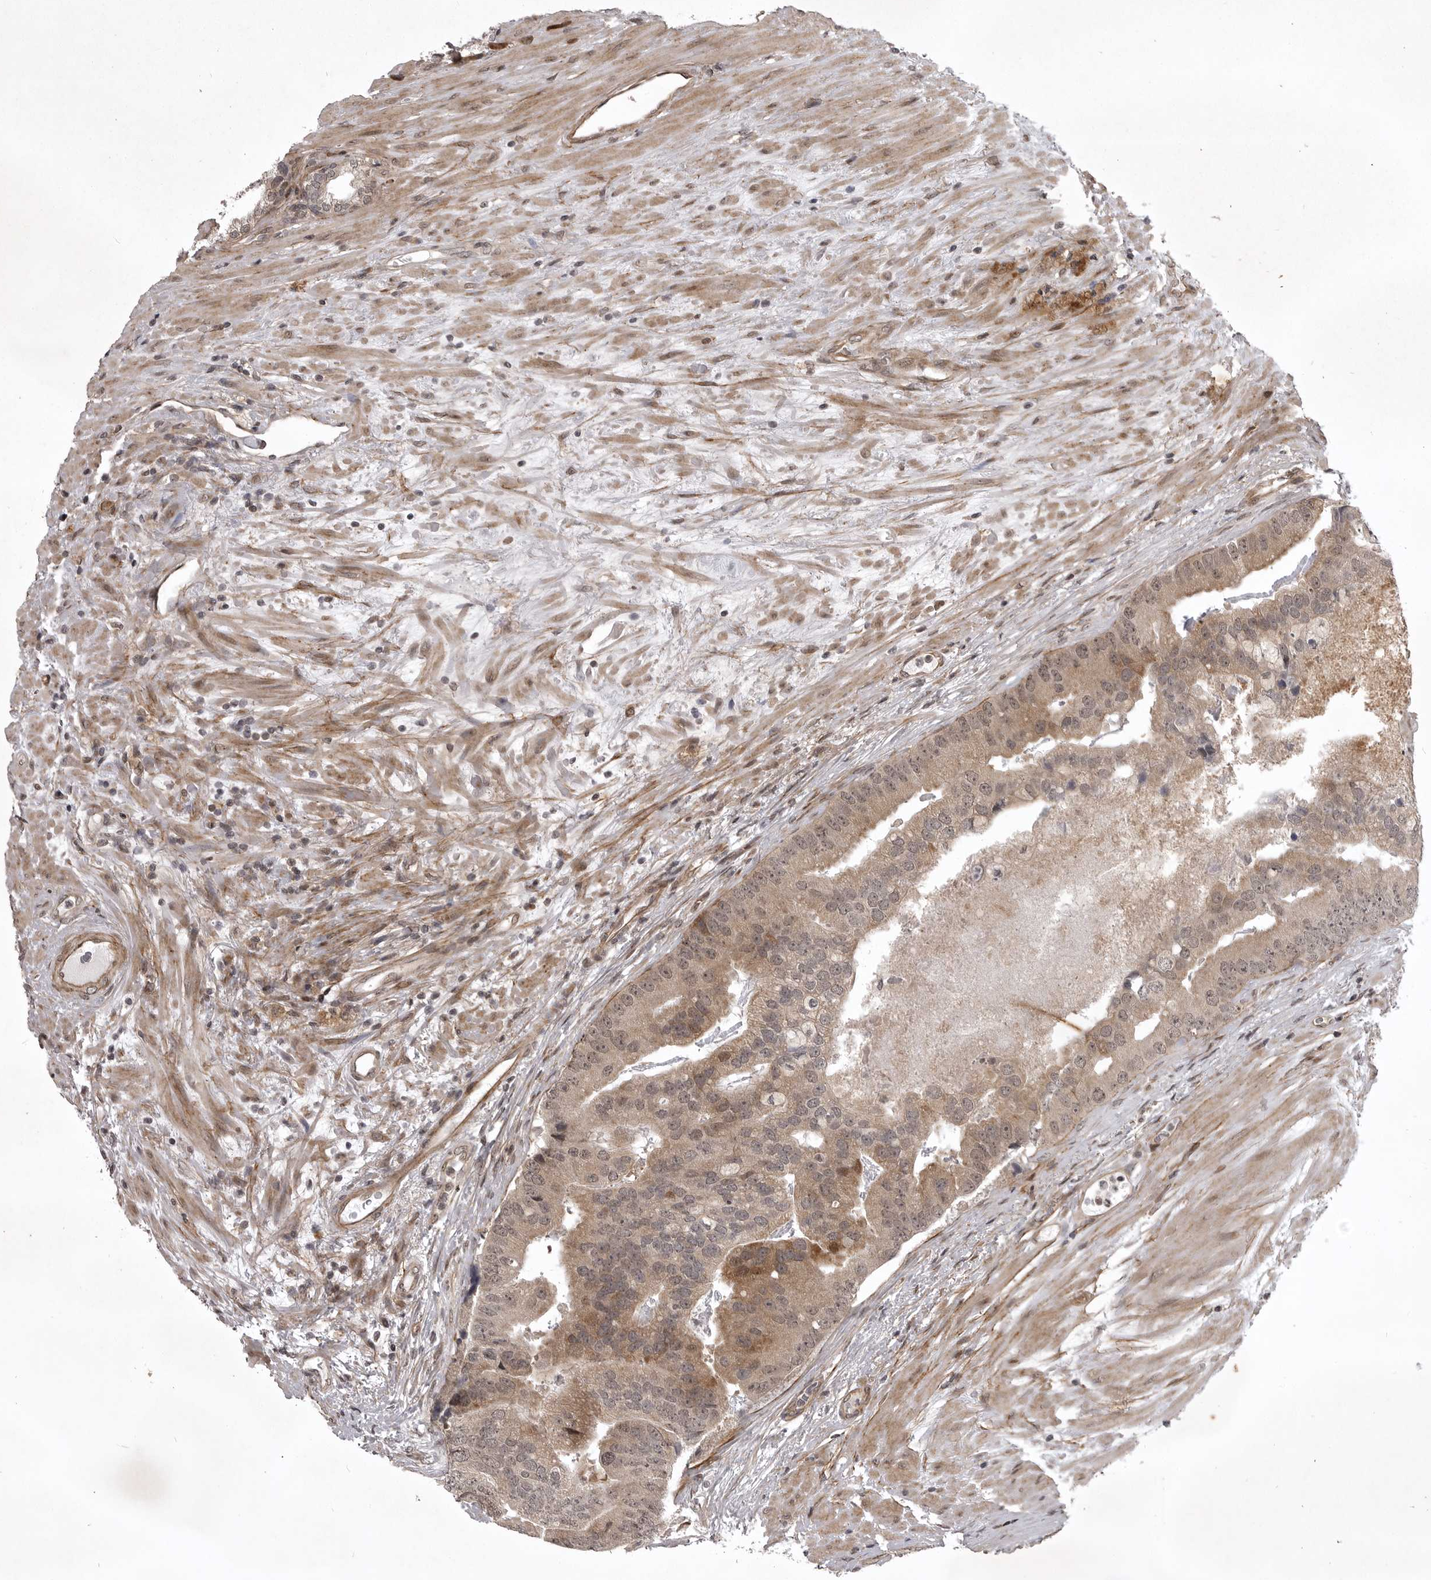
{"staining": {"intensity": "moderate", "quantity": ">75%", "location": "cytoplasmic/membranous,nuclear"}, "tissue": "prostate cancer", "cell_type": "Tumor cells", "image_type": "cancer", "snomed": [{"axis": "morphology", "description": "Adenocarcinoma, High grade"}, {"axis": "topography", "description": "Prostate"}], "caption": "Immunohistochemical staining of prostate cancer demonstrates medium levels of moderate cytoplasmic/membranous and nuclear protein expression in about >75% of tumor cells. (DAB (3,3'-diaminobenzidine) = brown stain, brightfield microscopy at high magnification).", "gene": "SNX16", "patient": {"sex": "male", "age": 70}}